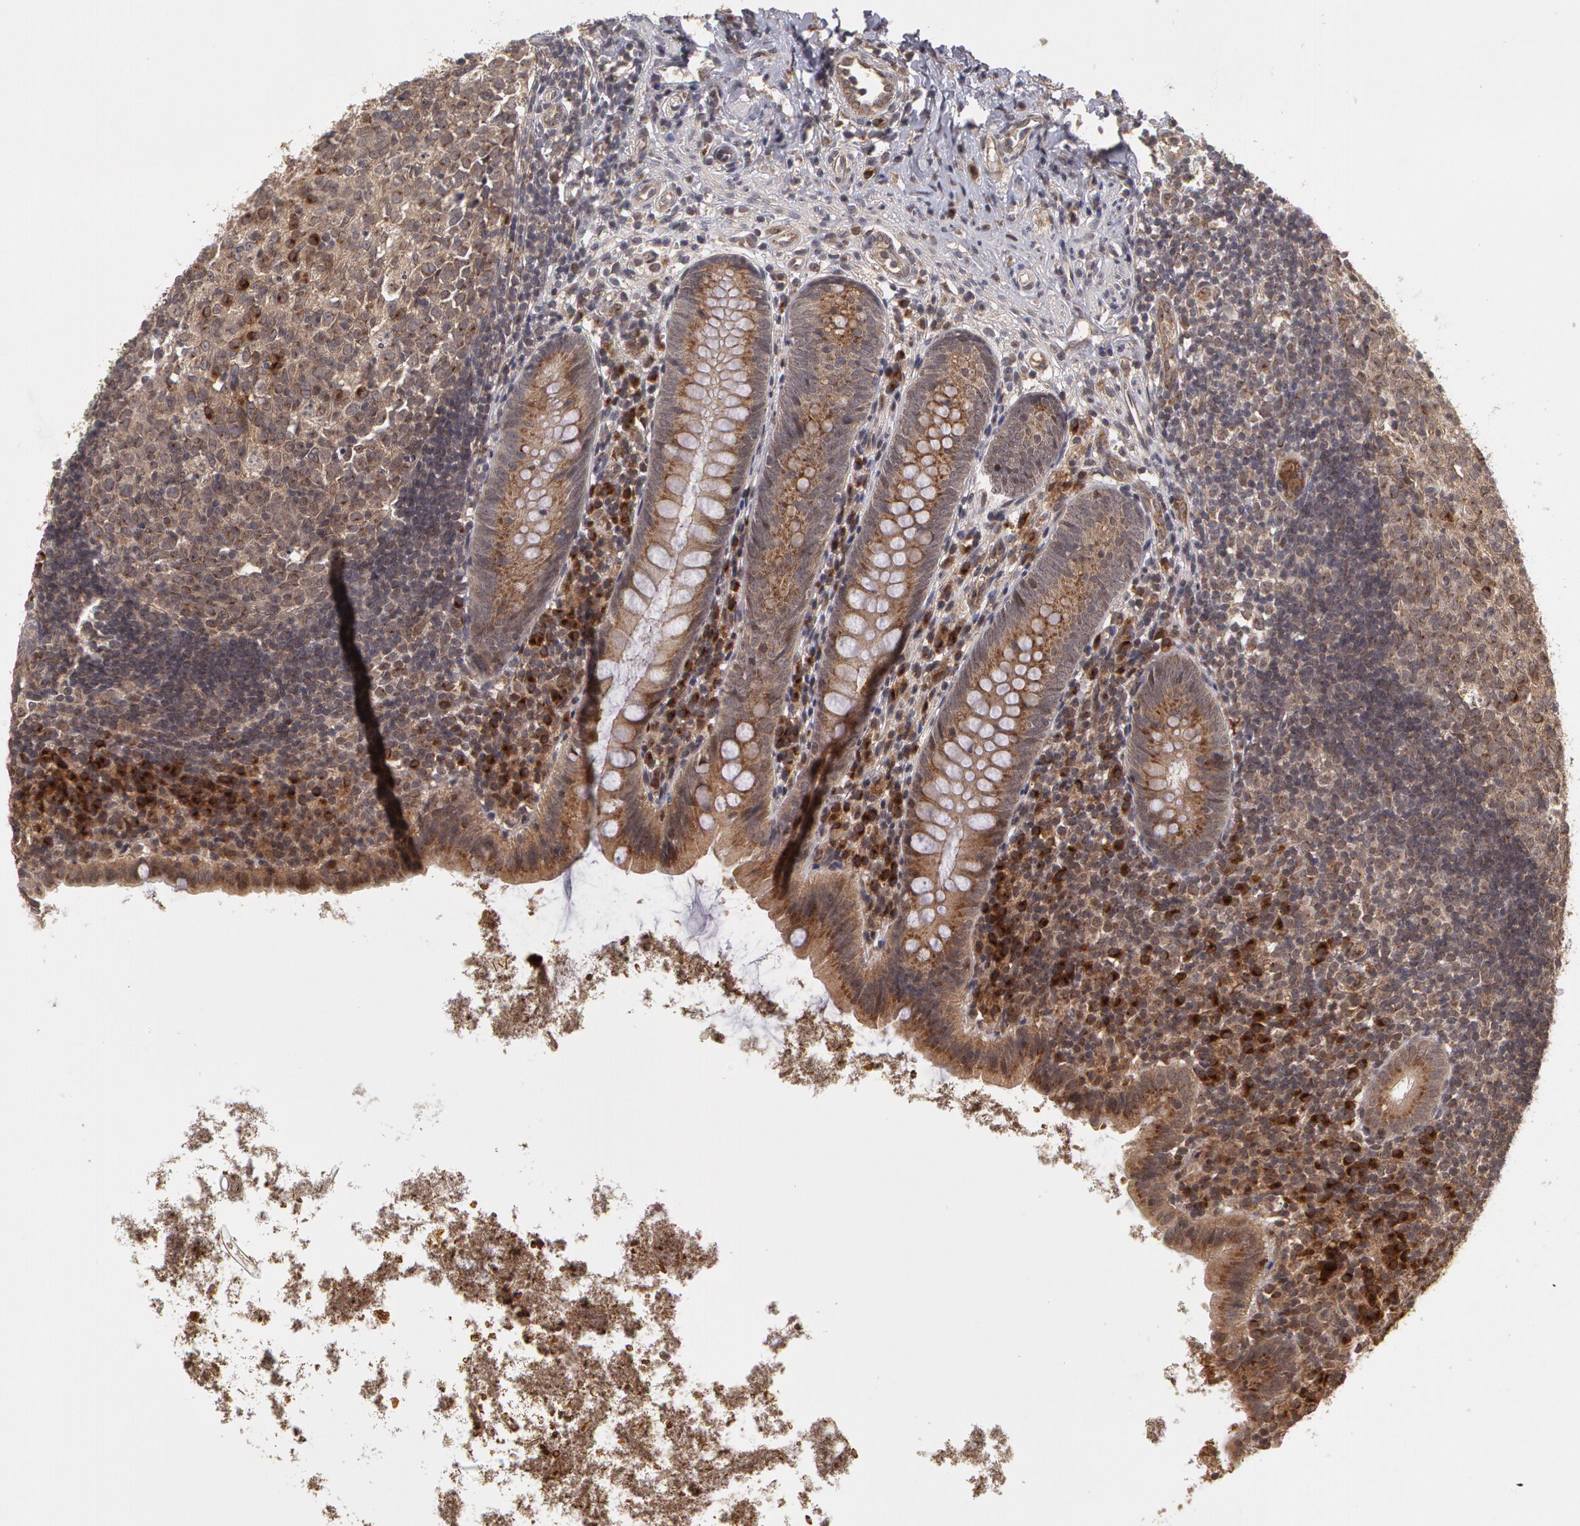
{"staining": {"intensity": "negative", "quantity": "none", "location": "none"}, "tissue": "appendix", "cell_type": "Glandular cells", "image_type": "normal", "snomed": [{"axis": "morphology", "description": "Normal tissue, NOS"}, {"axis": "topography", "description": "Appendix"}], "caption": "A micrograph of appendix stained for a protein shows no brown staining in glandular cells. (Stains: DAB (3,3'-diaminobenzidine) IHC with hematoxylin counter stain, Microscopy: brightfield microscopy at high magnification).", "gene": "STX5", "patient": {"sex": "female", "age": 9}}